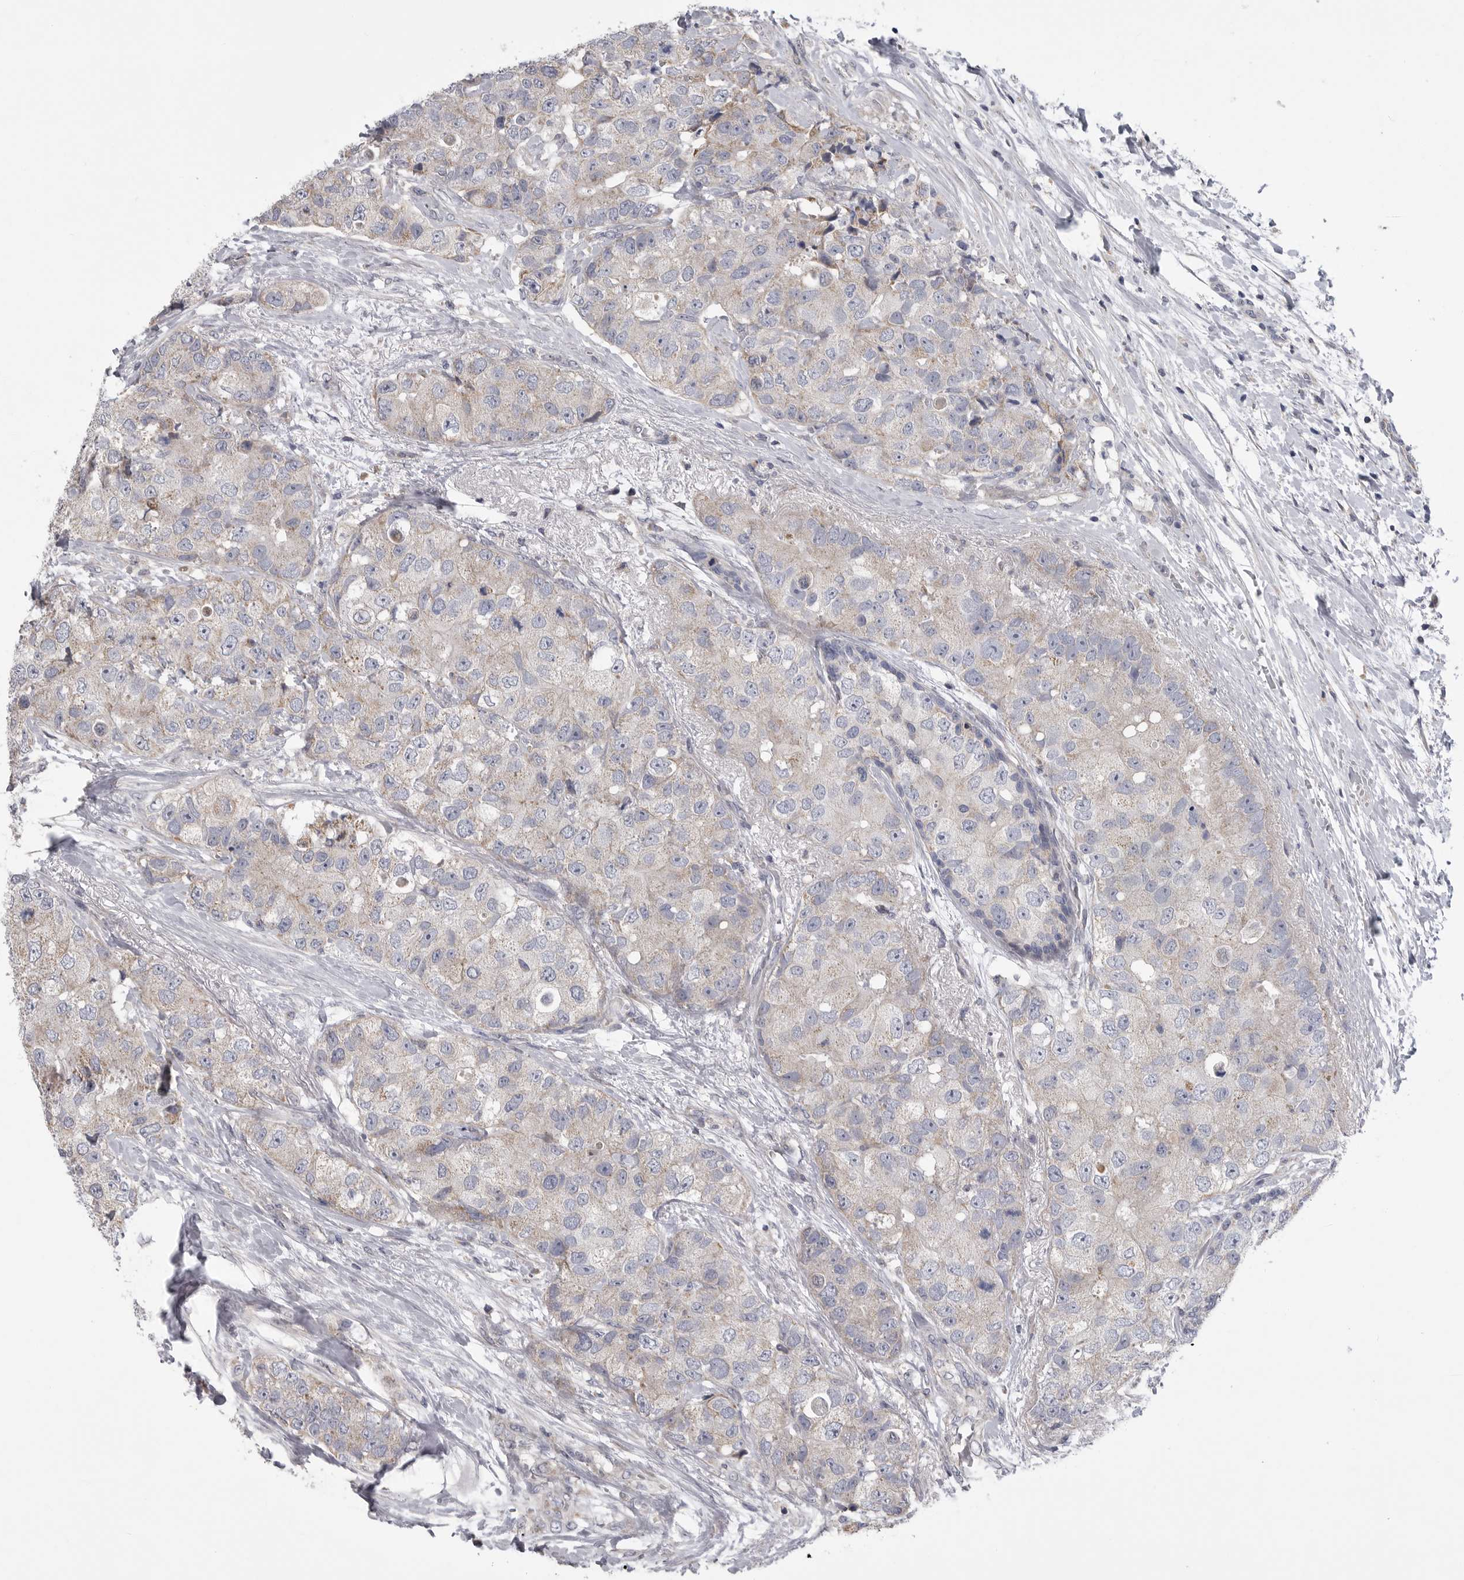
{"staining": {"intensity": "negative", "quantity": "none", "location": "none"}, "tissue": "breast cancer", "cell_type": "Tumor cells", "image_type": "cancer", "snomed": [{"axis": "morphology", "description": "Duct carcinoma"}, {"axis": "topography", "description": "Breast"}], "caption": "Histopathology image shows no significant protein positivity in tumor cells of intraductal carcinoma (breast). (Immunohistochemistry, brightfield microscopy, high magnification).", "gene": "CRP", "patient": {"sex": "female", "age": 62}}